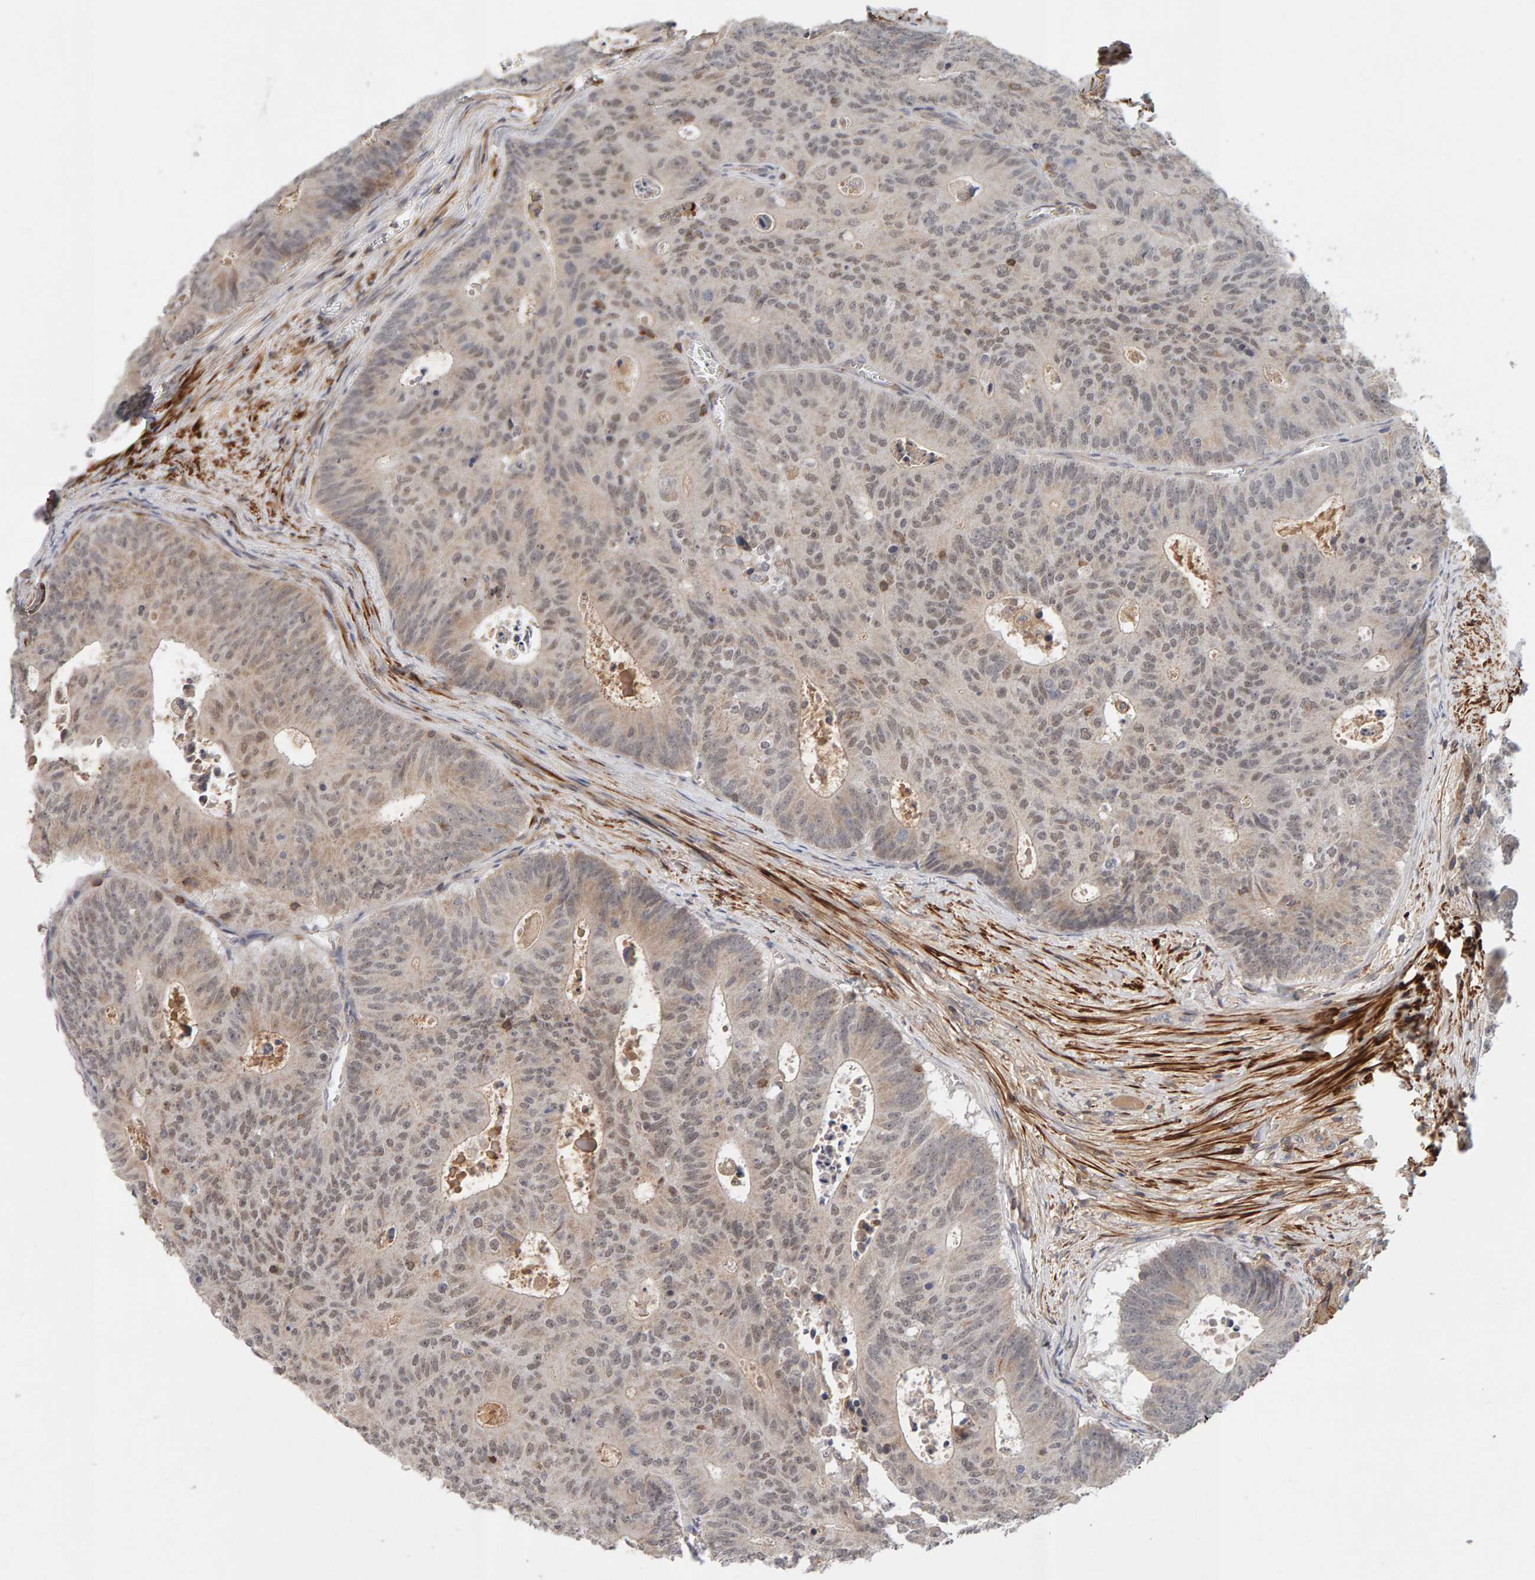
{"staining": {"intensity": "weak", "quantity": ">75%", "location": "cytoplasmic/membranous,nuclear"}, "tissue": "colorectal cancer", "cell_type": "Tumor cells", "image_type": "cancer", "snomed": [{"axis": "morphology", "description": "Adenocarcinoma, NOS"}, {"axis": "topography", "description": "Colon"}], "caption": "IHC histopathology image of colorectal cancer stained for a protein (brown), which exhibits low levels of weak cytoplasmic/membranous and nuclear positivity in approximately >75% of tumor cells.", "gene": "NUDCD1", "patient": {"sex": "male", "age": 87}}